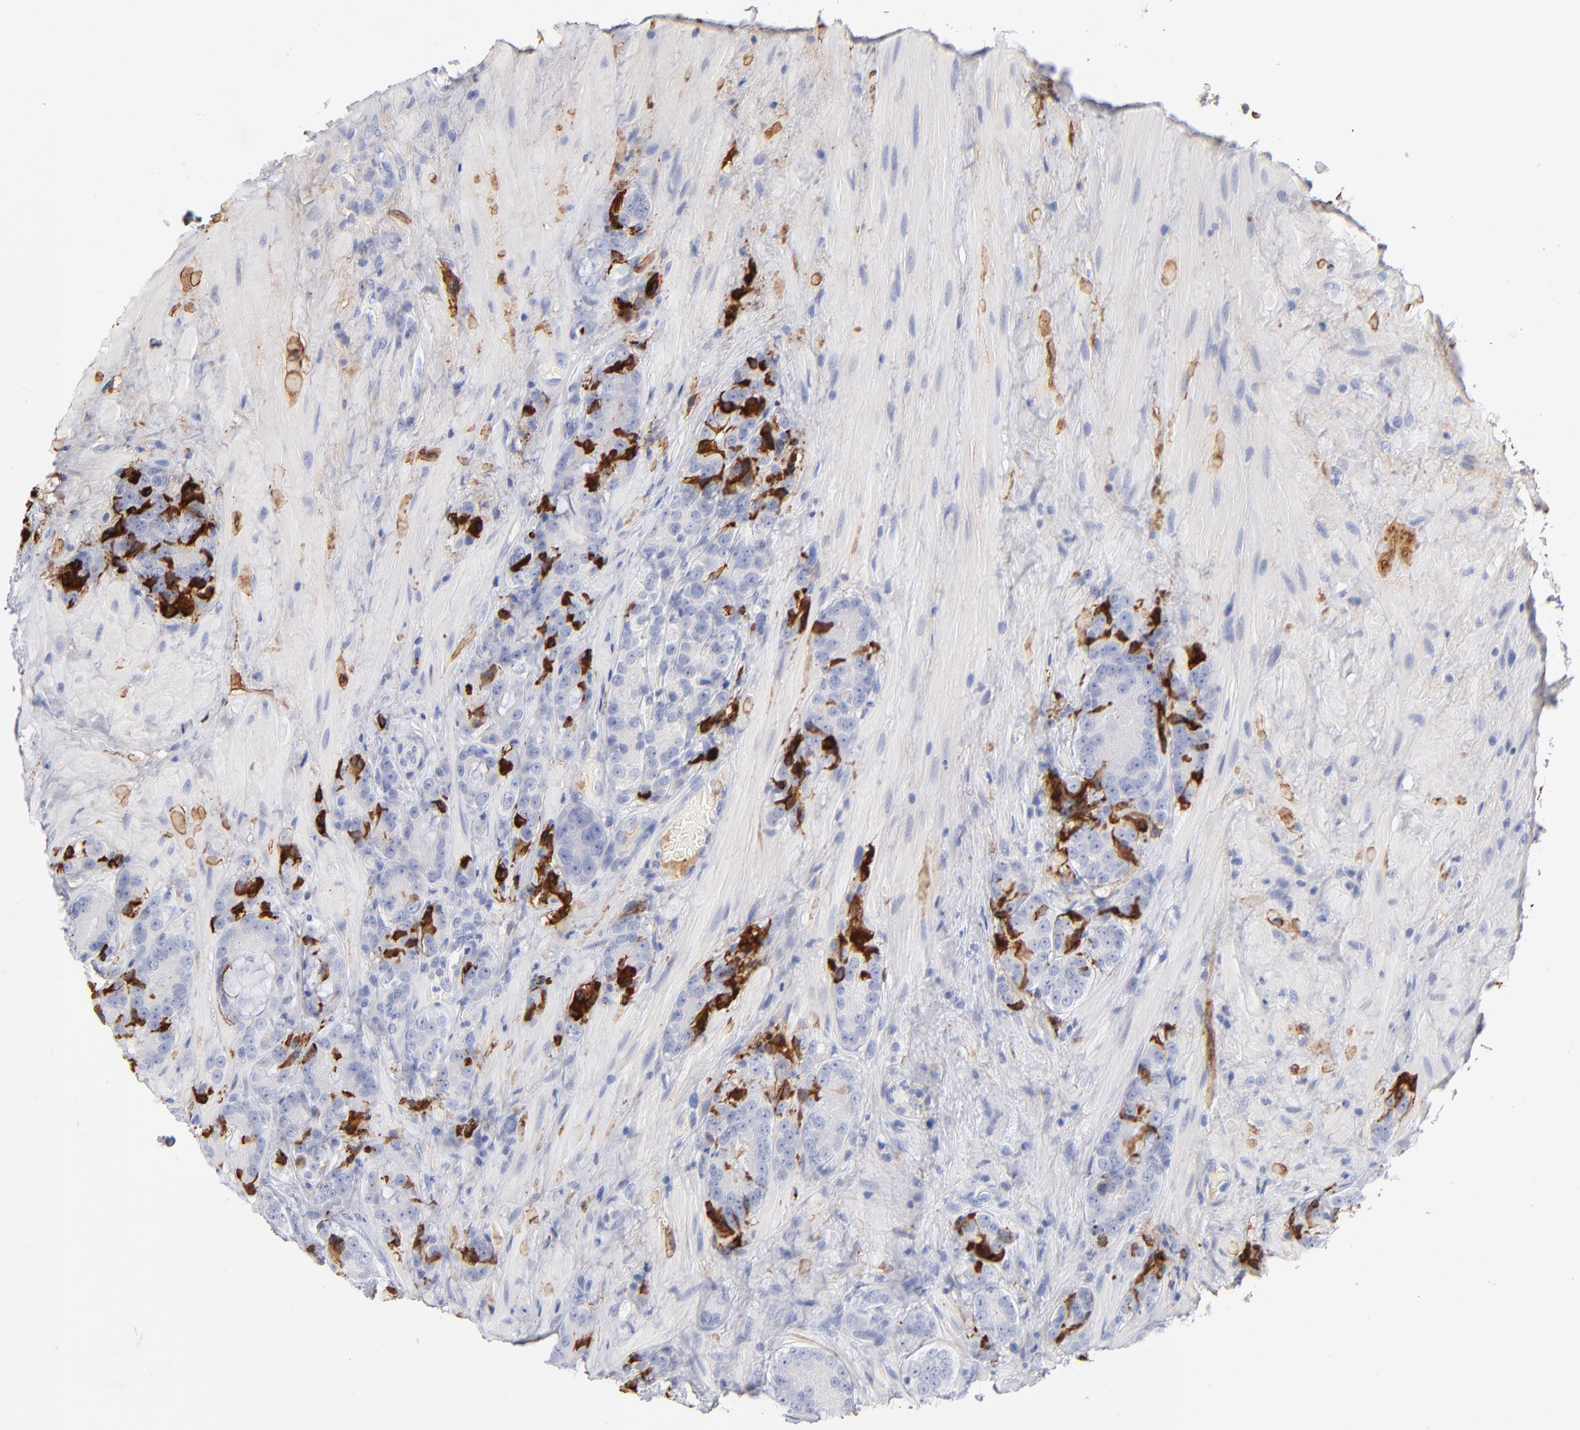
{"staining": {"intensity": "negative", "quantity": "none", "location": "none"}, "tissue": "prostate cancer", "cell_type": "Tumor cells", "image_type": "cancer", "snomed": [{"axis": "morphology", "description": "Adenocarcinoma, High grade"}, {"axis": "topography", "description": "Prostate"}], "caption": "This histopathology image is of adenocarcinoma (high-grade) (prostate) stained with immunohistochemistry to label a protein in brown with the nuclei are counter-stained blue. There is no expression in tumor cells.", "gene": "APOH", "patient": {"sex": "male", "age": 70}}